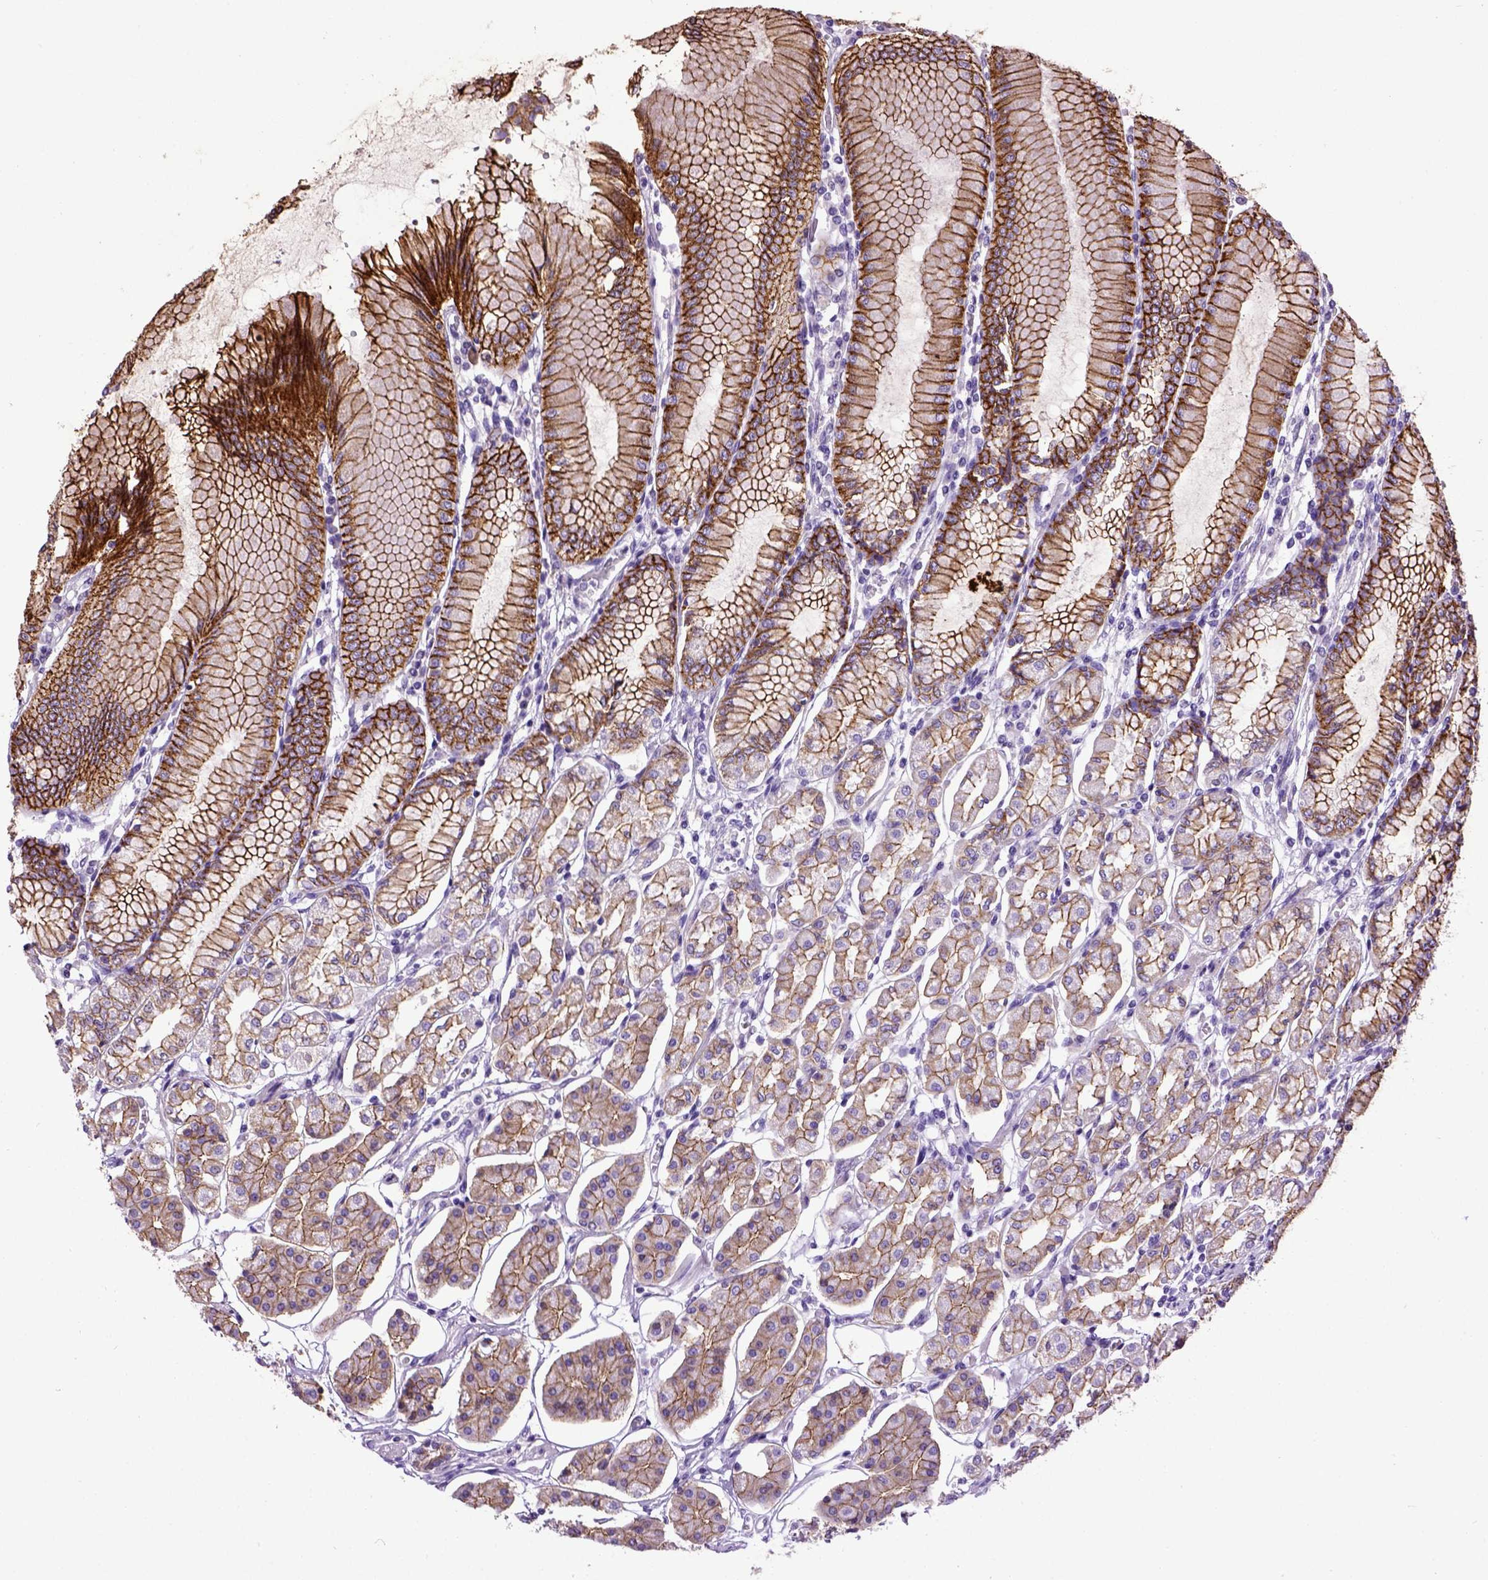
{"staining": {"intensity": "strong", "quantity": ">75%", "location": "cytoplasmic/membranous"}, "tissue": "stomach", "cell_type": "Glandular cells", "image_type": "normal", "snomed": [{"axis": "morphology", "description": "Normal tissue, NOS"}, {"axis": "topography", "description": "Skeletal muscle"}, {"axis": "topography", "description": "Stomach"}], "caption": "IHC (DAB (3,3'-diaminobenzidine)) staining of normal human stomach shows strong cytoplasmic/membranous protein staining in approximately >75% of glandular cells.", "gene": "CDH1", "patient": {"sex": "female", "age": 57}}